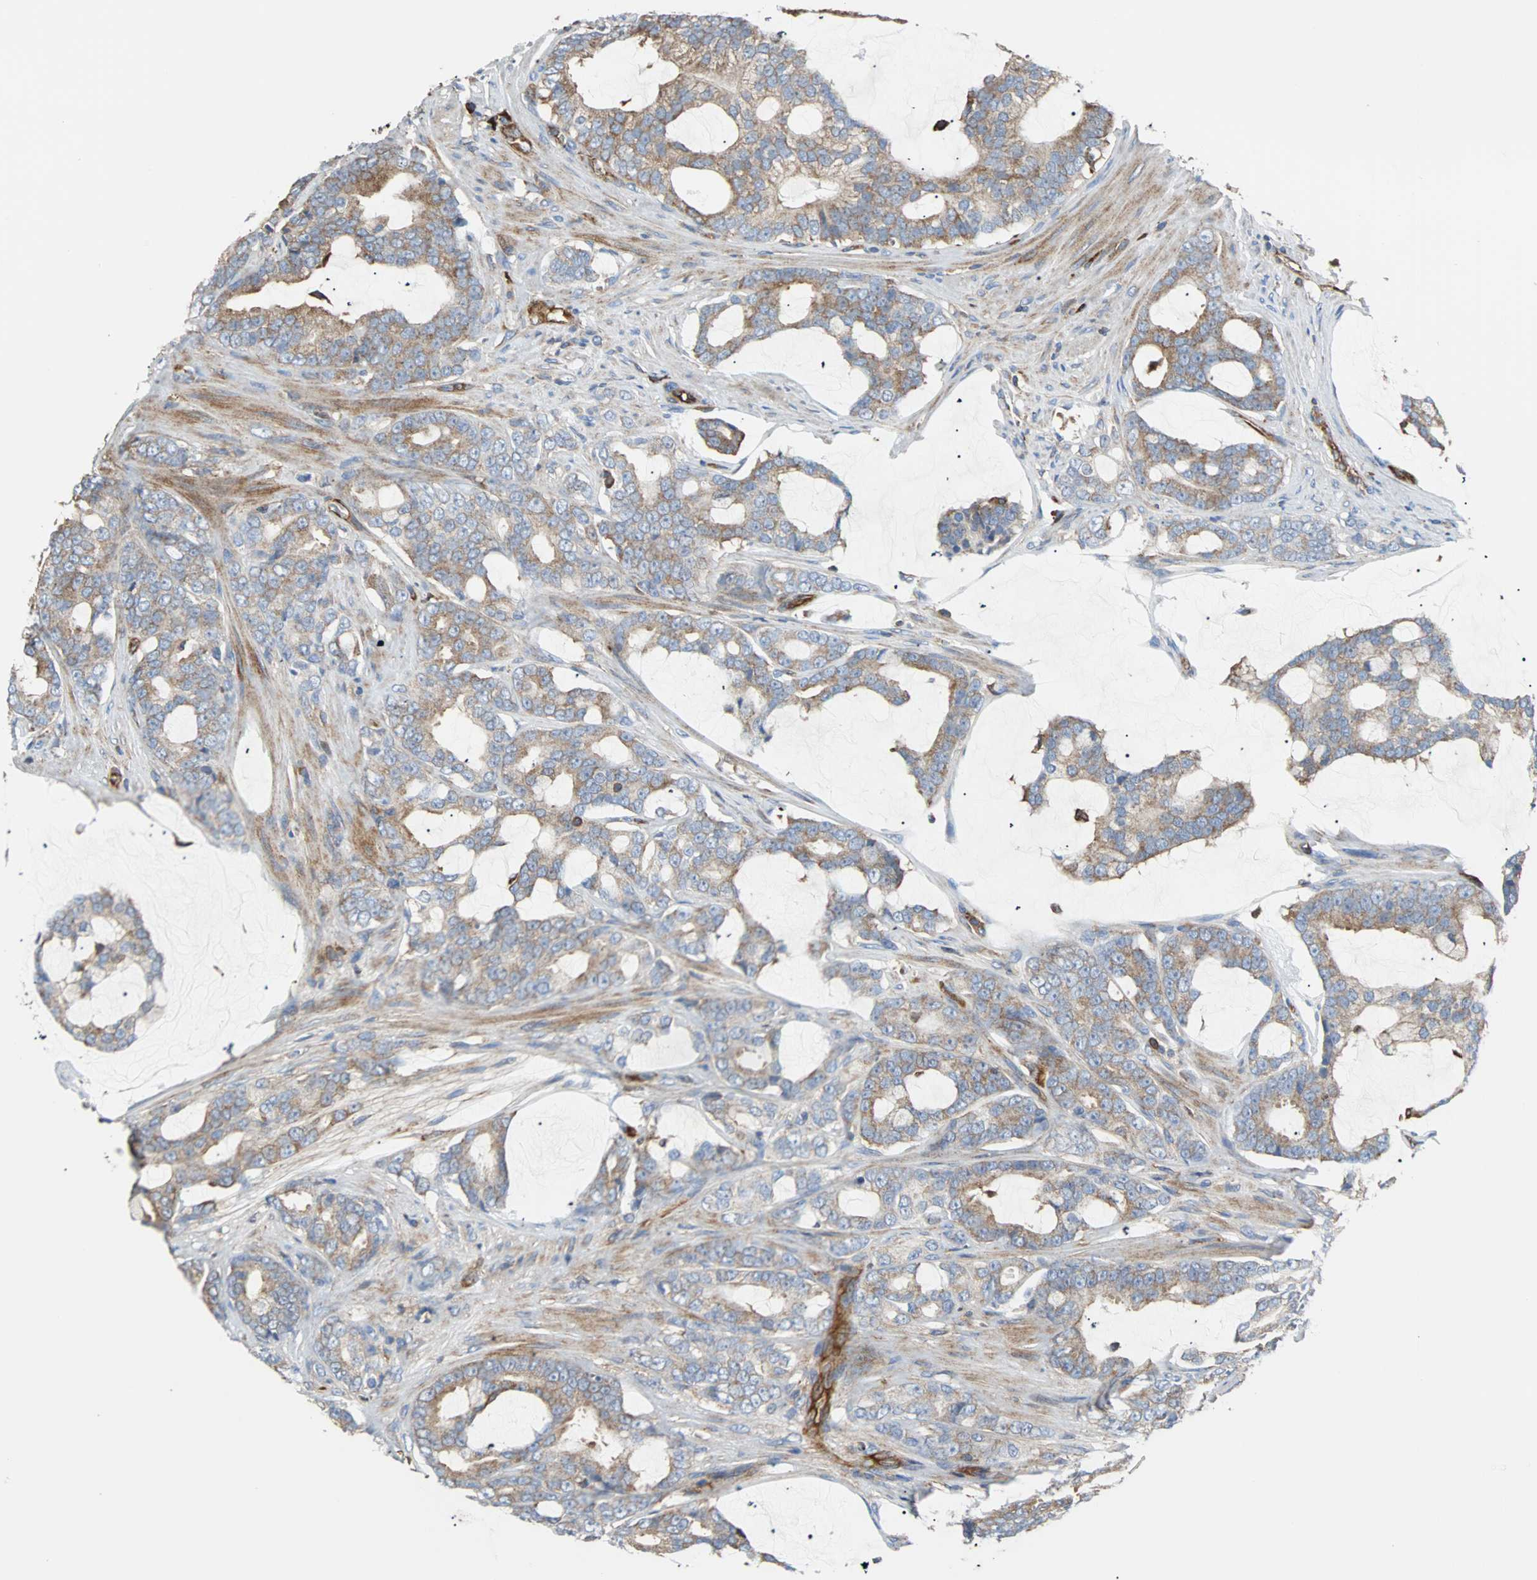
{"staining": {"intensity": "weak", "quantity": ">75%", "location": "cytoplasmic/membranous"}, "tissue": "prostate cancer", "cell_type": "Tumor cells", "image_type": "cancer", "snomed": [{"axis": "morphology", "description": "Adenocarcinoma, Low grade"}, {"axis": "topography", "description": "Prostate"}], "caption": "A low amount of weak cytoplasmic/membranous positivity is seen in approximately >75% of tumor cells in prostate adenocarcinoma (low-grade) tissue.", "gene": "PLCG2", "patient": {"sex": "male", "age": 58}}